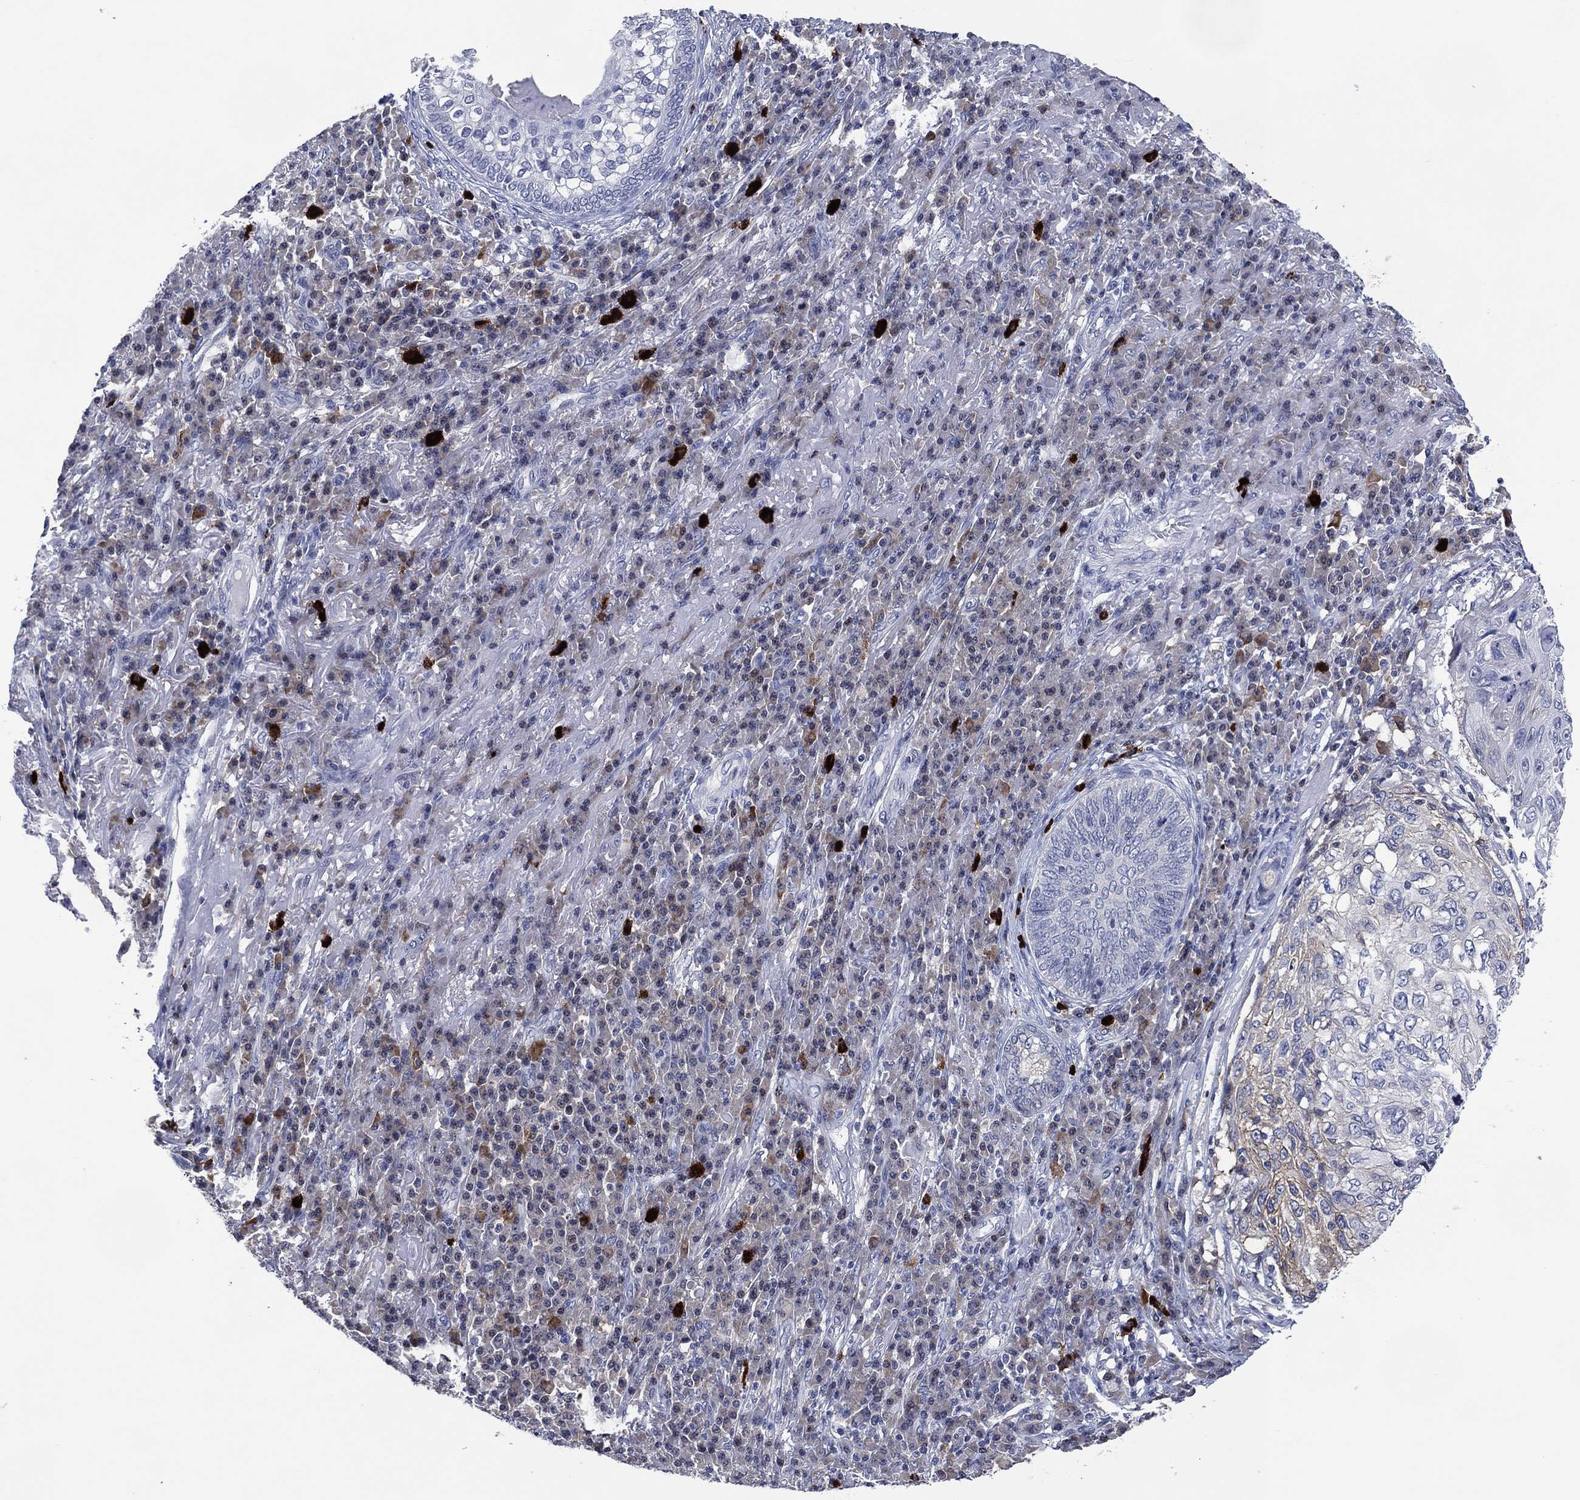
{"staining": {"intensity": "negative", "quantity": "none", "location": "none"}, "tissue": "skin cancer", "cell_type": "Tumor cells", "image_type": "cancer", "snomed": [{"axis": "morphology", "description": "Squamous cell carcinoma, NOS"}, {"axis": "topography", "description": "Skin"}], "caption": "The immunohistochemistry (IHC) image has no significant expression in tumor cells of skin squamous cell carcinoma tissue.", "gene": "USP26", "patient": {"sex": "male", "age": 92}}